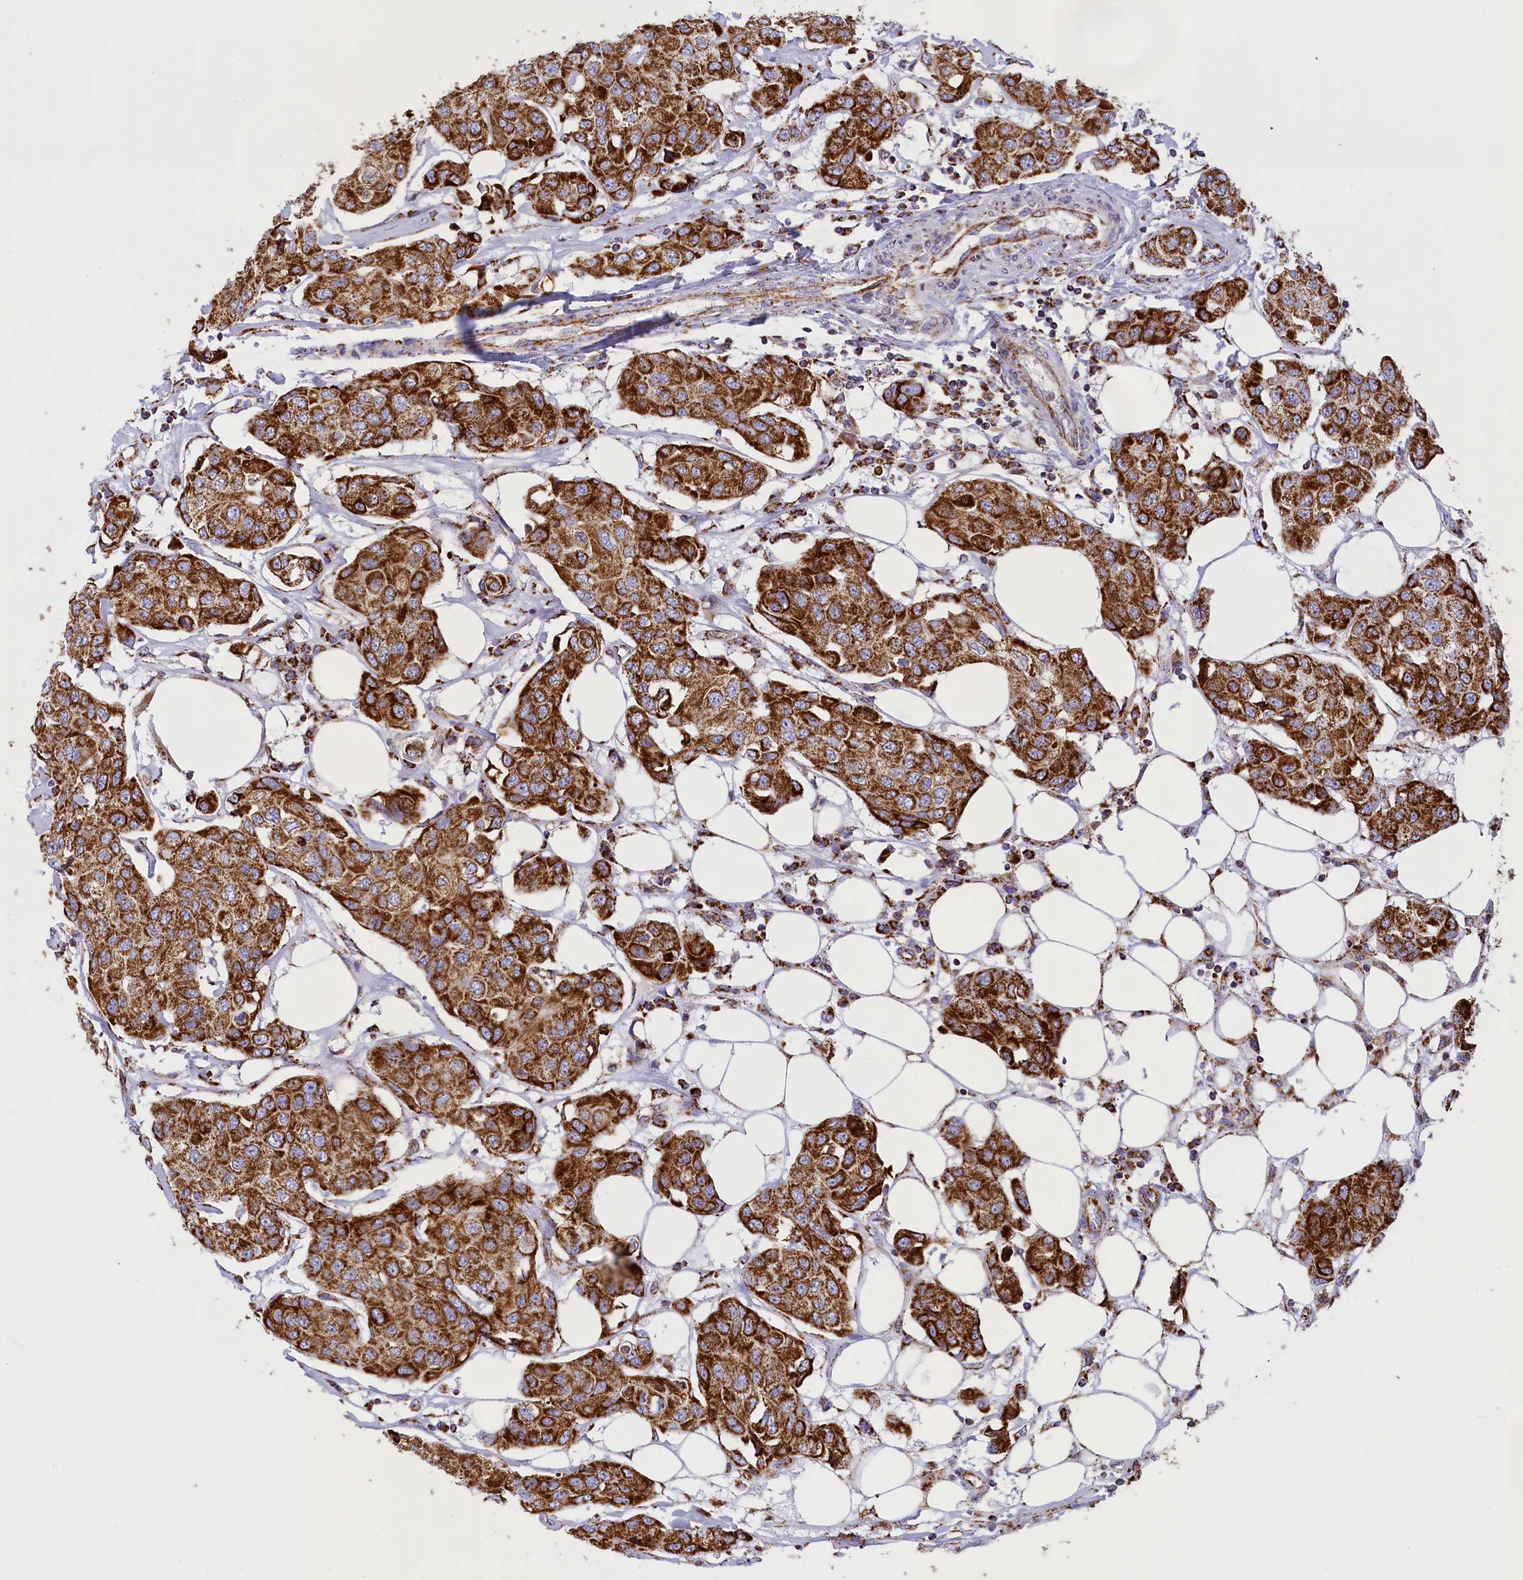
{"staining": {"intensity": "strong", "quantity": ">75%", "location": "cytoplasmic/membranous"}, "tissue": "breast cancer", "cell_type": "Tumor cells", "image_type": "cancer", "snomed": [{"axis": "morphology", "description": "Duct carcinoma"}, {"axis": "topography", "description": "Breast"}], "caption": "Tumor cells display strong cytoplasmic/membranous positivity in approximately >75% of cells in invasive ductal carcinoma (breast). The staining was performed using DAB (3,3'-diaminobenzidine), with brown indicating positive protein expression. Nuclei are stained blue with hematoxylin.", "gene": "ISOC2", "patient": {"sex": "female", "age": 80}}